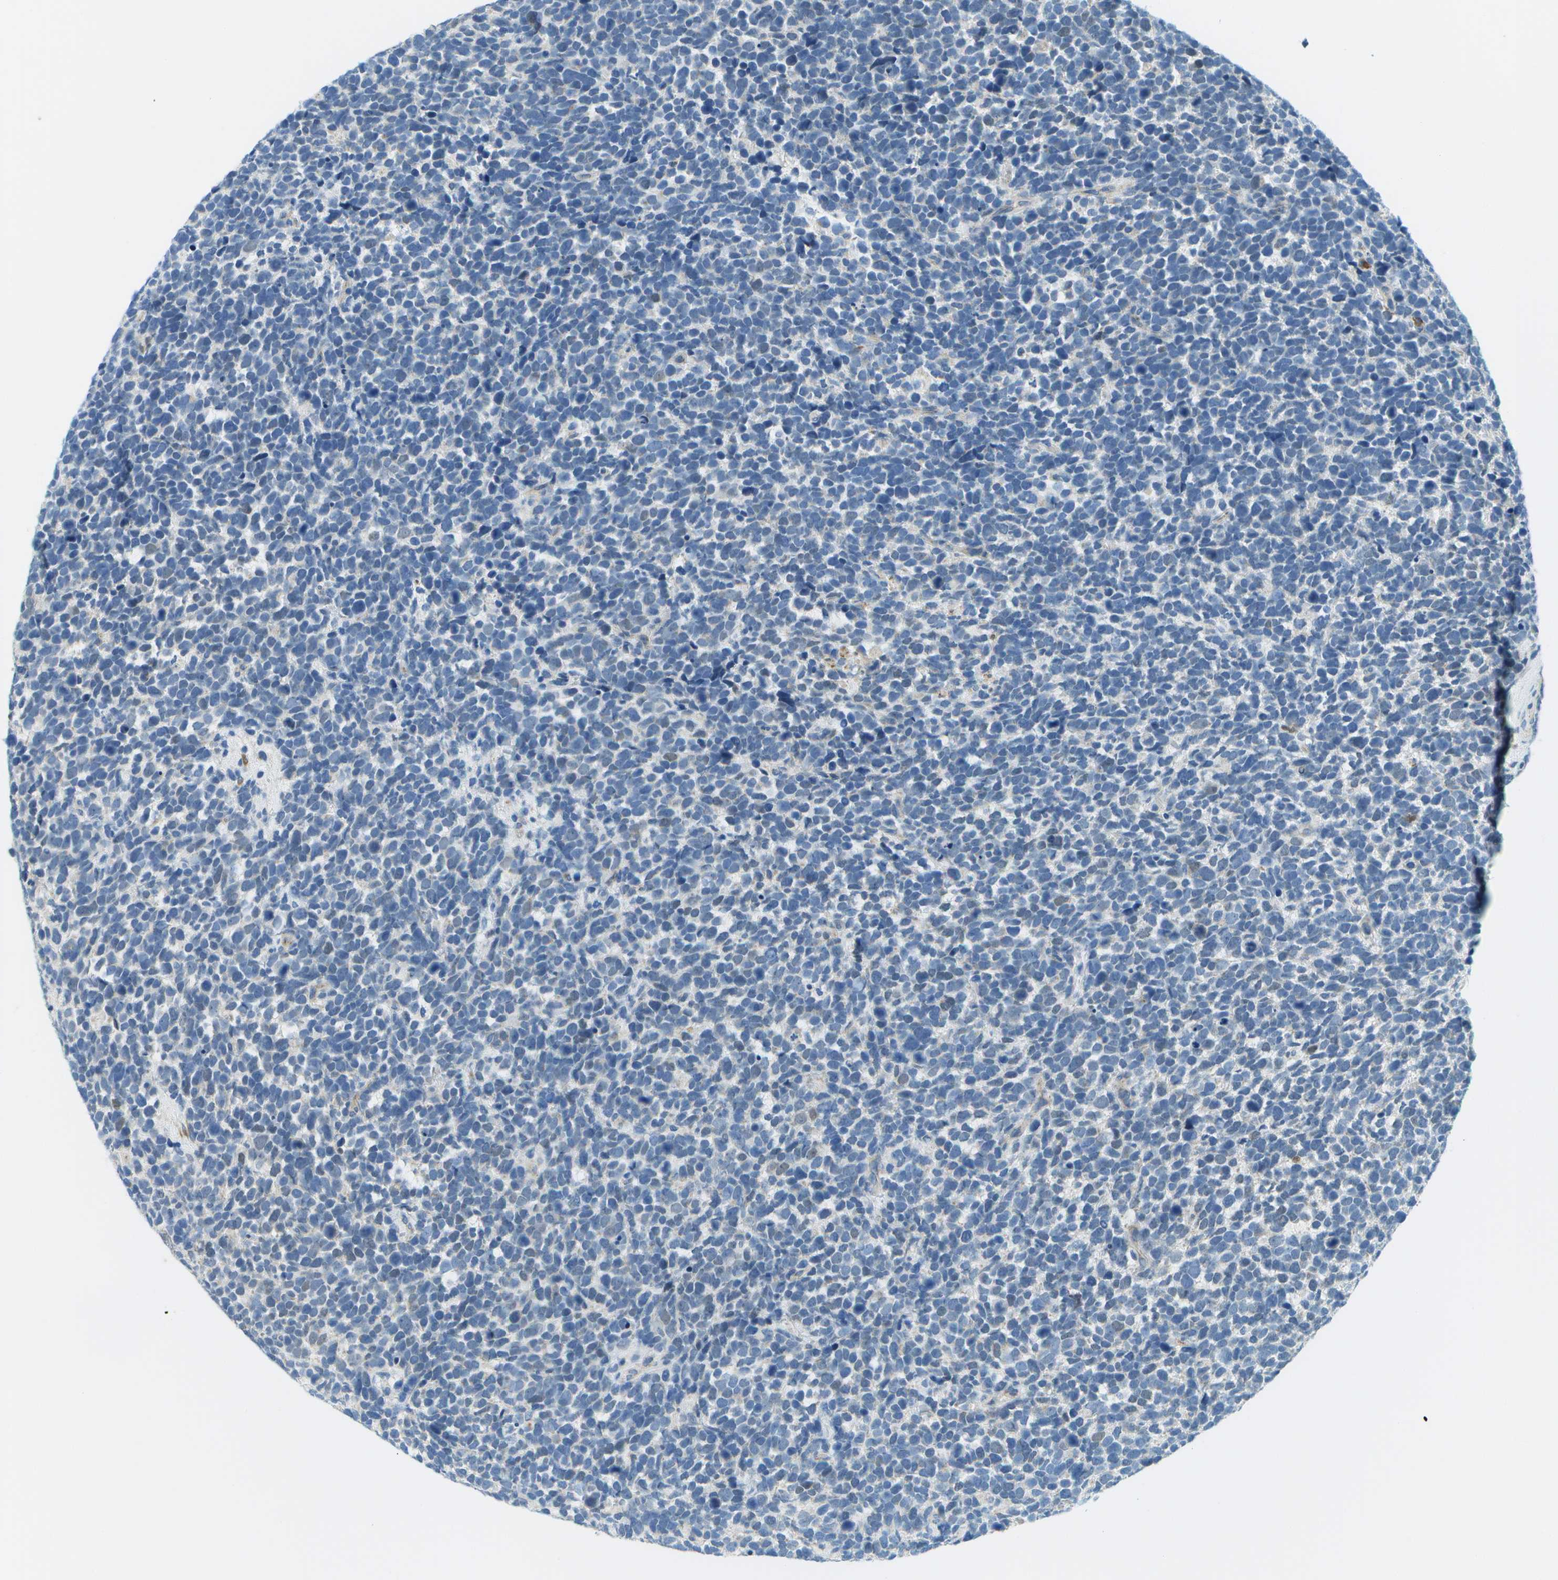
{"staining": {"intensity": "negative", "quantity": "none", "location": "none"}, "tissue": "urothelial cancer", "cell_type": "Tumor cells", "image_type": "cancer", "snomed": [{"axis": "morphology", "description": "Urothelial carcinoma, High grade"}, {"axis": "topography", "description": "Urinary bladder"}], "caption": "High magnification brightfield microscopy of urothelial cancer stained with DAB (brown) and counterstained with hematoxylin (blue): tumor cells show no significant positivity.", "gene": "PTGIS", "patient": {"sex": "female", "age": 82}}